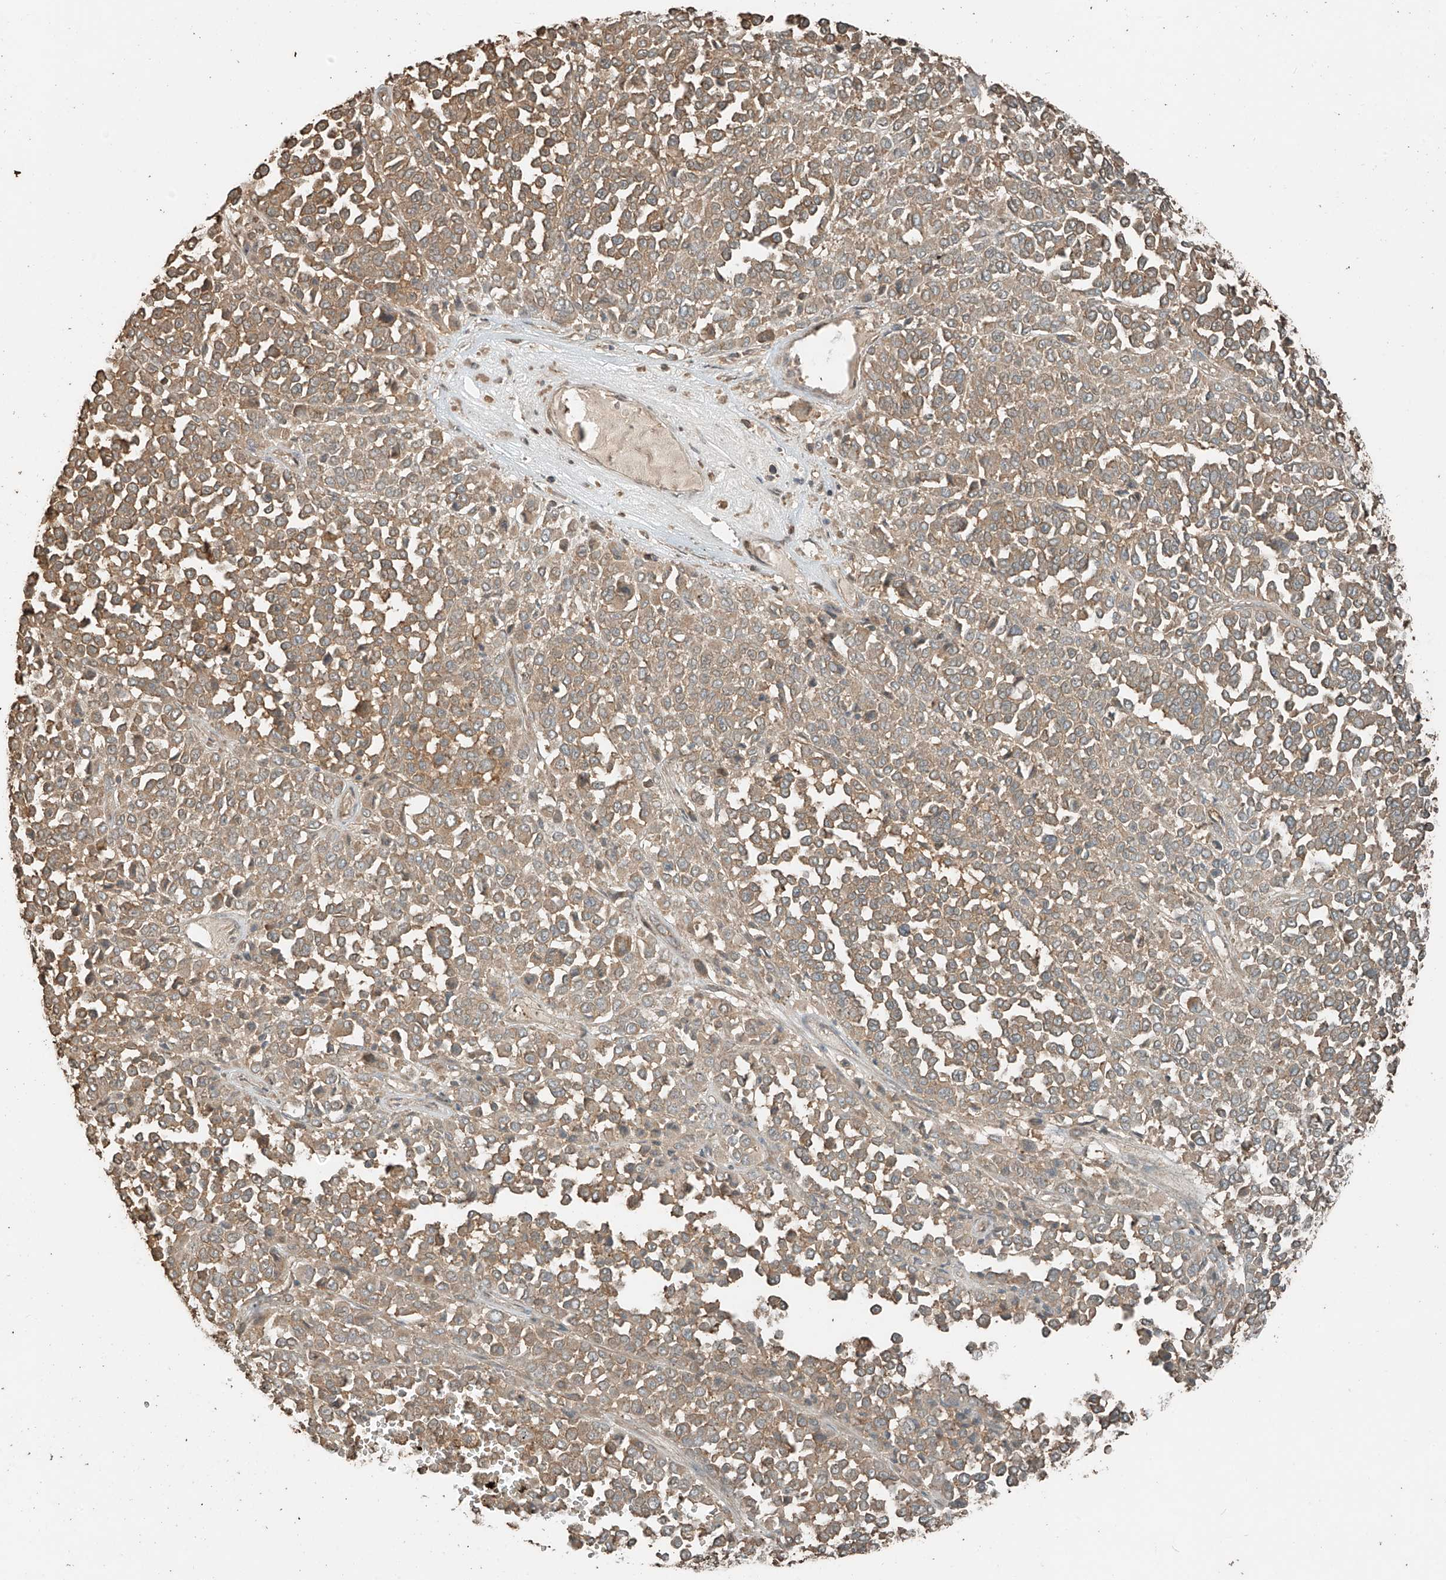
{"staining": {"intensity": "moderate", "quantity": ">75%", "location": "cytoplasmic/membranous"}, "tissue": "melanoma", "cell_type": "Tumor cells", "image_type": "cancer", "snomed": [{"axis": "morphology", "description": "Malignant melanoma, Metastatic site"}, {"axis": "topography", "description": "Pancreas"}], "caption": "The image displays staining of melanoma, revealing moderate cytoplasmic/membranous protein positivity (brown color) within tumor cells.", "gene": "RFTN2", "patient": {"sex": "female", "age": 30}}